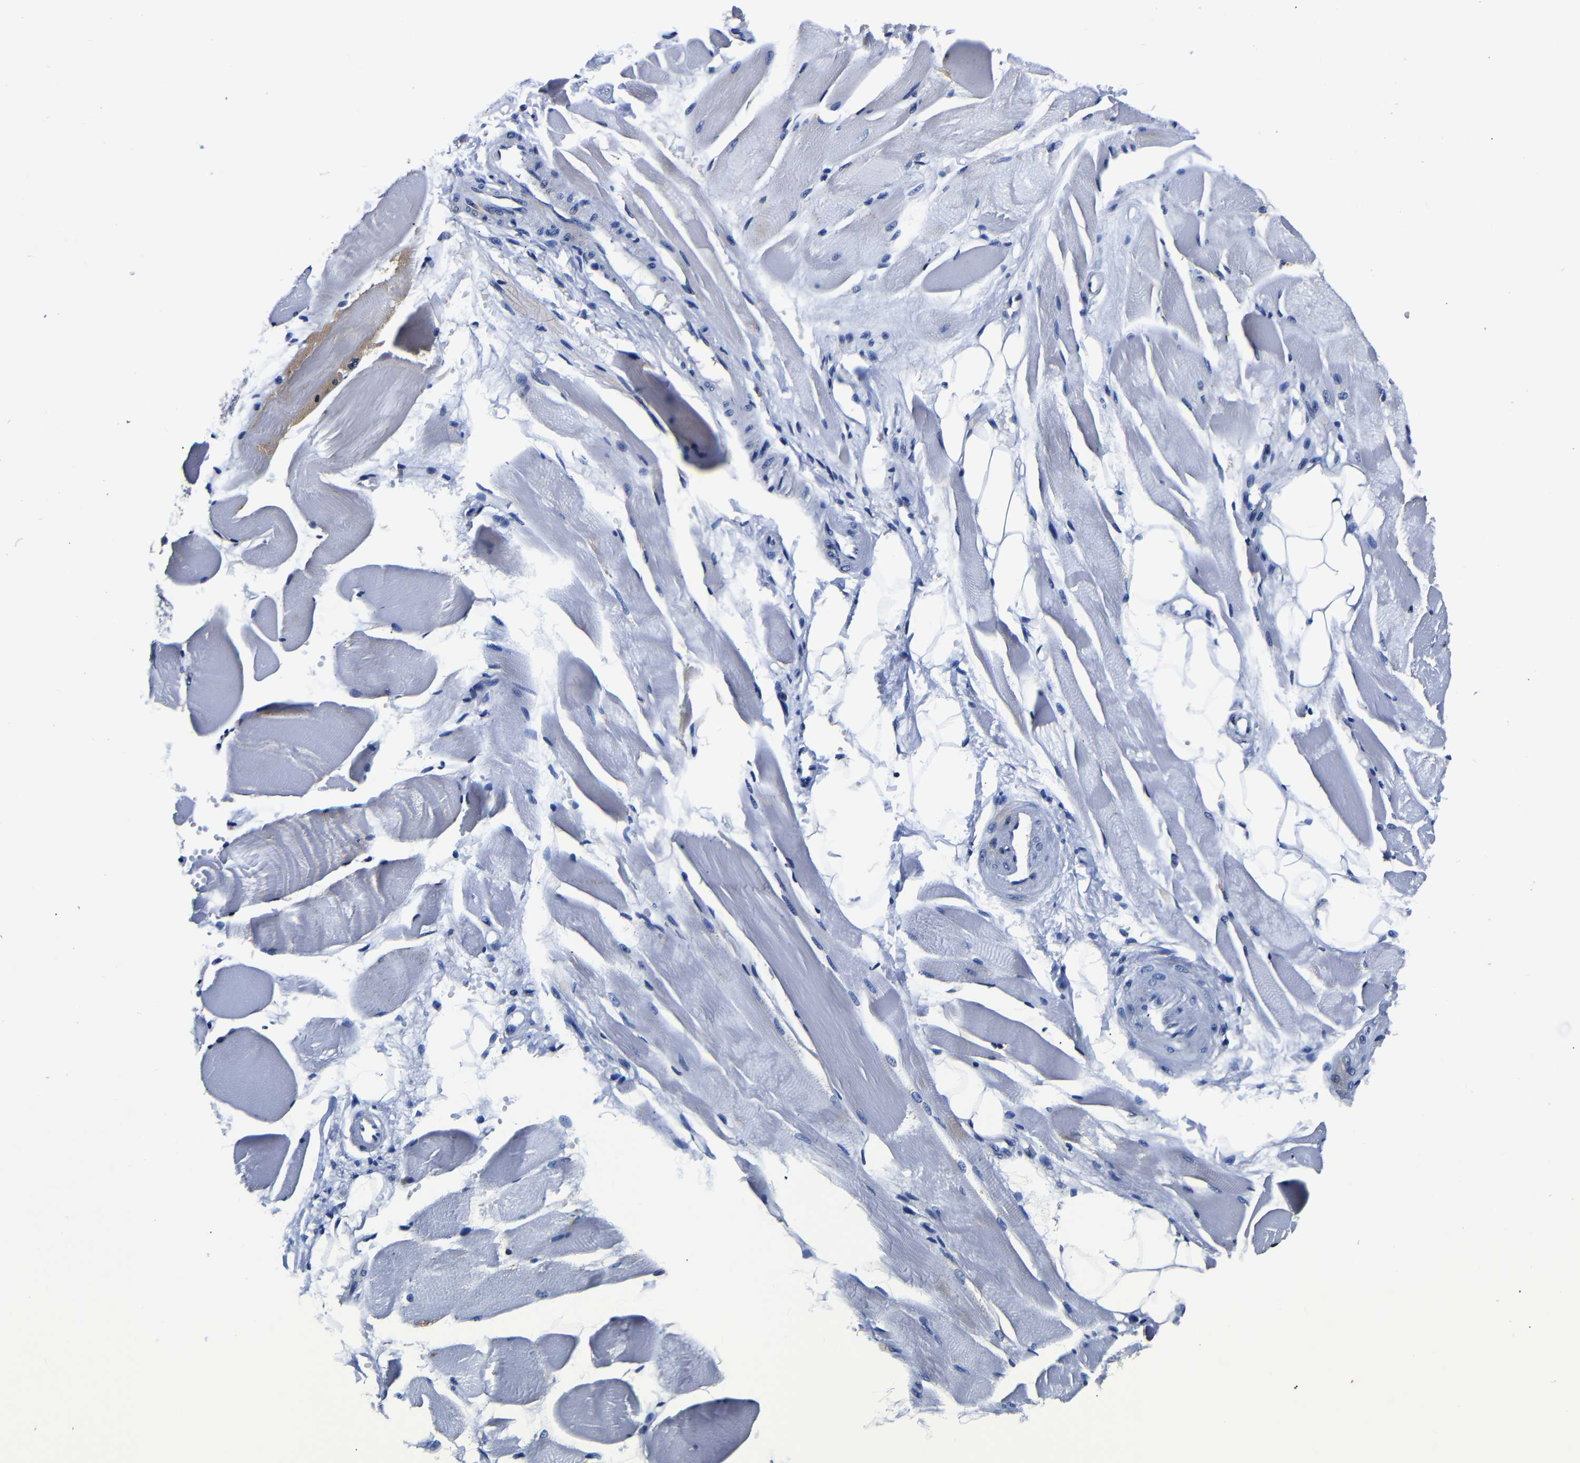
{"staining": {"intensity": "weak", "quantity": "25%-75%", "location": "cytoplasmic/membranous"}, "tissue": "skeletal muscle", "cell_type": "Myocytes", "image_type": "normal", "snomed": [{"axis": "morphology", "description": "Normal tissue, NOS"}, {"axis": "topography", "description": "Skeletal muscle"}, {"axis": "topography", "description": "Peripheral nerve tissue"}], "caption": "This photomicrograph reveals immunohistochemistry (IHC) staining of unremarkable human skeletal muscle, with low weak cytoplasmic/membranous expression in about 25%-75% of myocytes.", "gene": "DEPP1", "patient": {"sex": "female", "age": 84}}